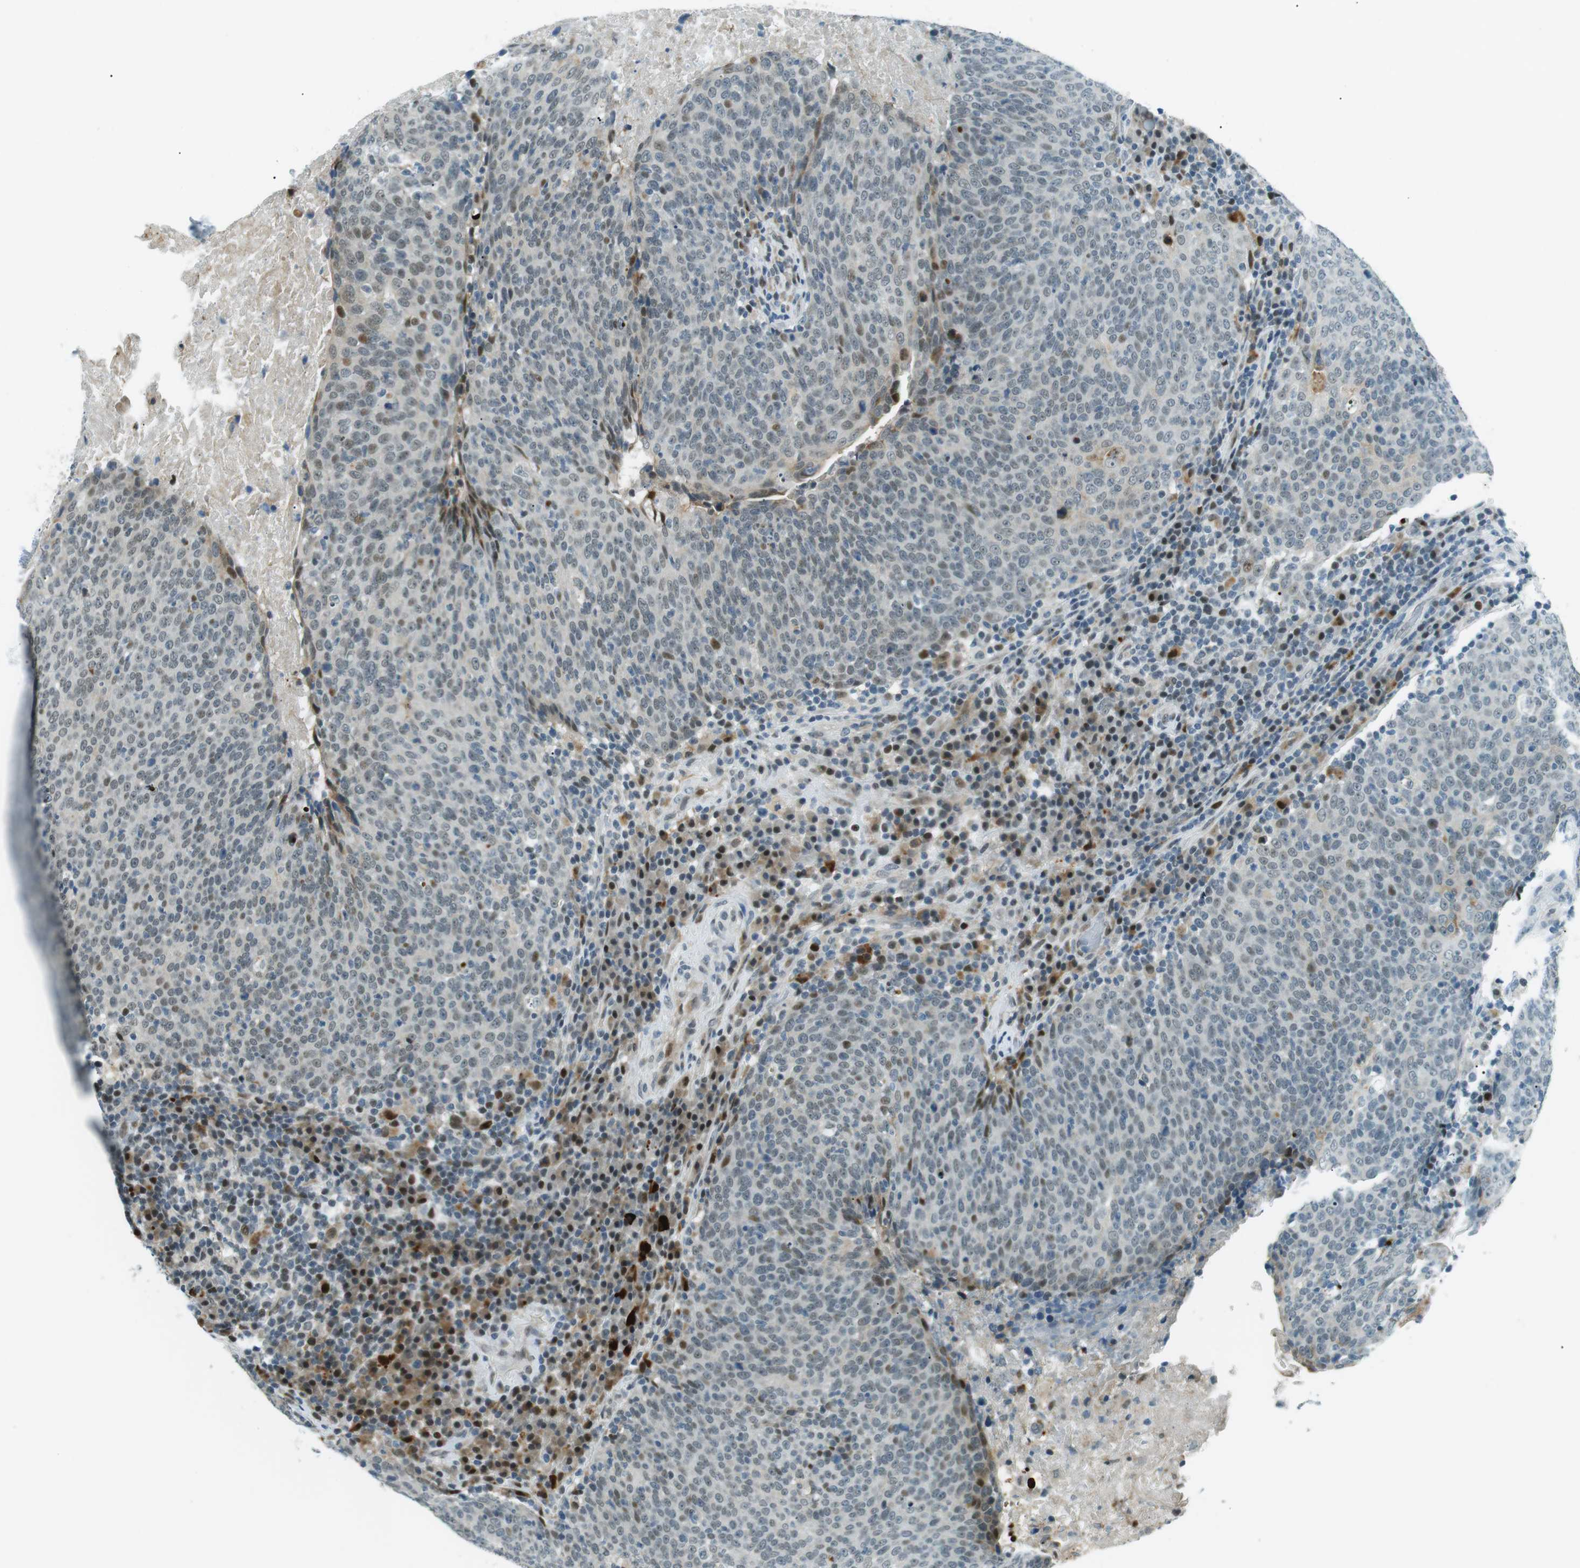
{"staining": {"intensity": "moderate", "quantity": "<25%", "location": "nuclear"}, "tissue": "head and neck cancer", "cell_type": "Tumor cells", "image_type": "cancer", "snomed": [{"axis": "morphology", "description": "Squamous cell carcinoma, NOS"}, {"axis": "morphology", "description": "Squamous cell carcinoma, metastatic, NOS"}, {"axis": "topography", "description": "Lymph node"}, {"axis": "topography", "description": "Head-Neck"}], "caption": "Tumor cells demonstrate moderate nuclear expression in about <25% of cells in squamous cell carcinoma (head and neck).", "gene": "PJA1", "patient": {"sex": "male", "age": 62}}